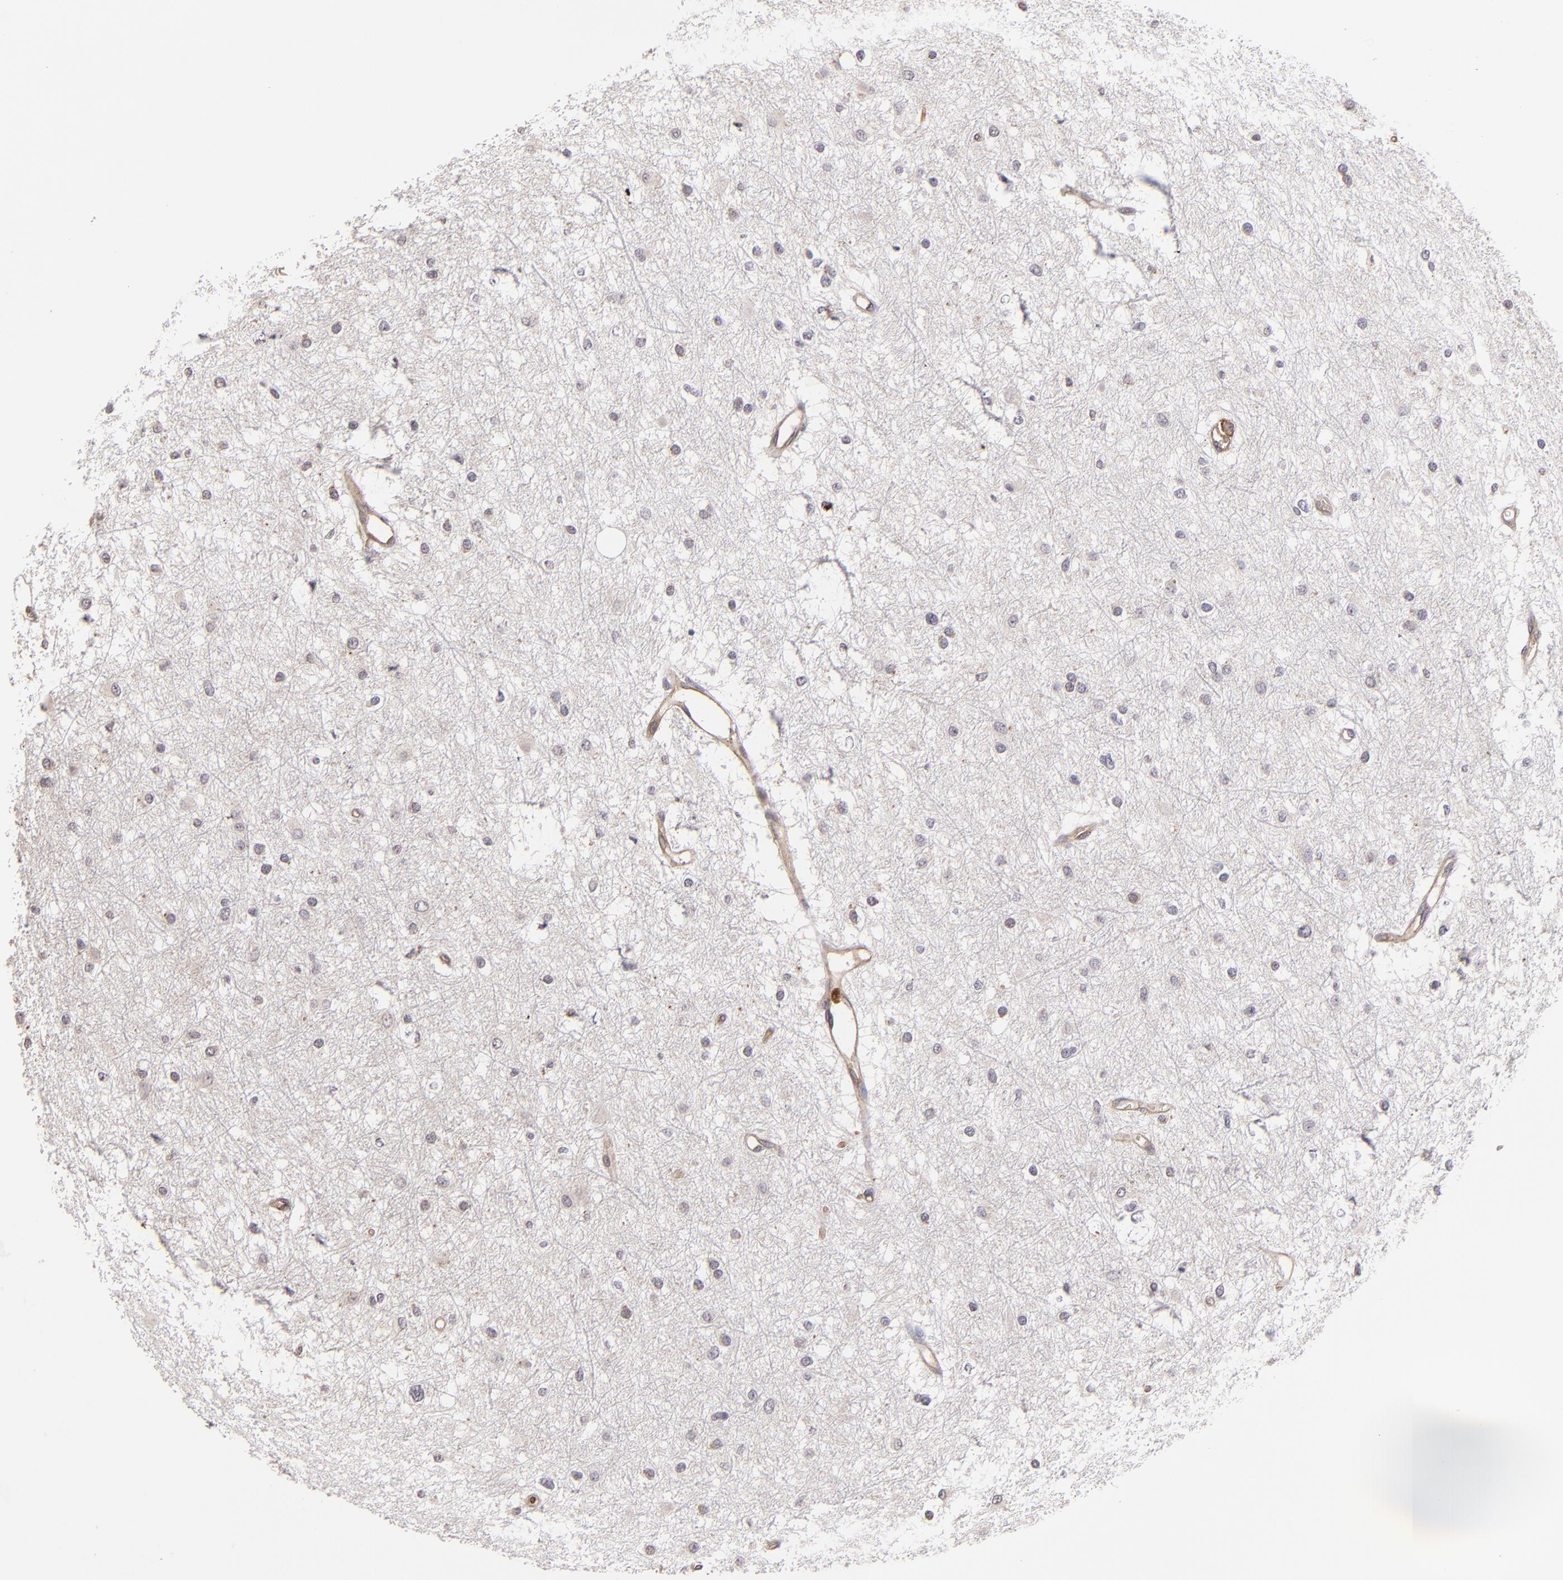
{"staining": {"intensity": "negative", "quantity": "none", "location": "none"}, "tissue": "glioma", "cell_type": "Tumor cells", "image_type": "cancer", "snomed": [{"axis": "morphology", "description": "Glioma, malignant, Low grade"}, {"axis": "topography", "description": "Brain"}], "caption": "This is a histopathology image of immunohistochemistry staining of glioma, which shows no positivity in tumor cells.", "gene": "DYSF", "patient": {"sex": "female", "age": 36}}